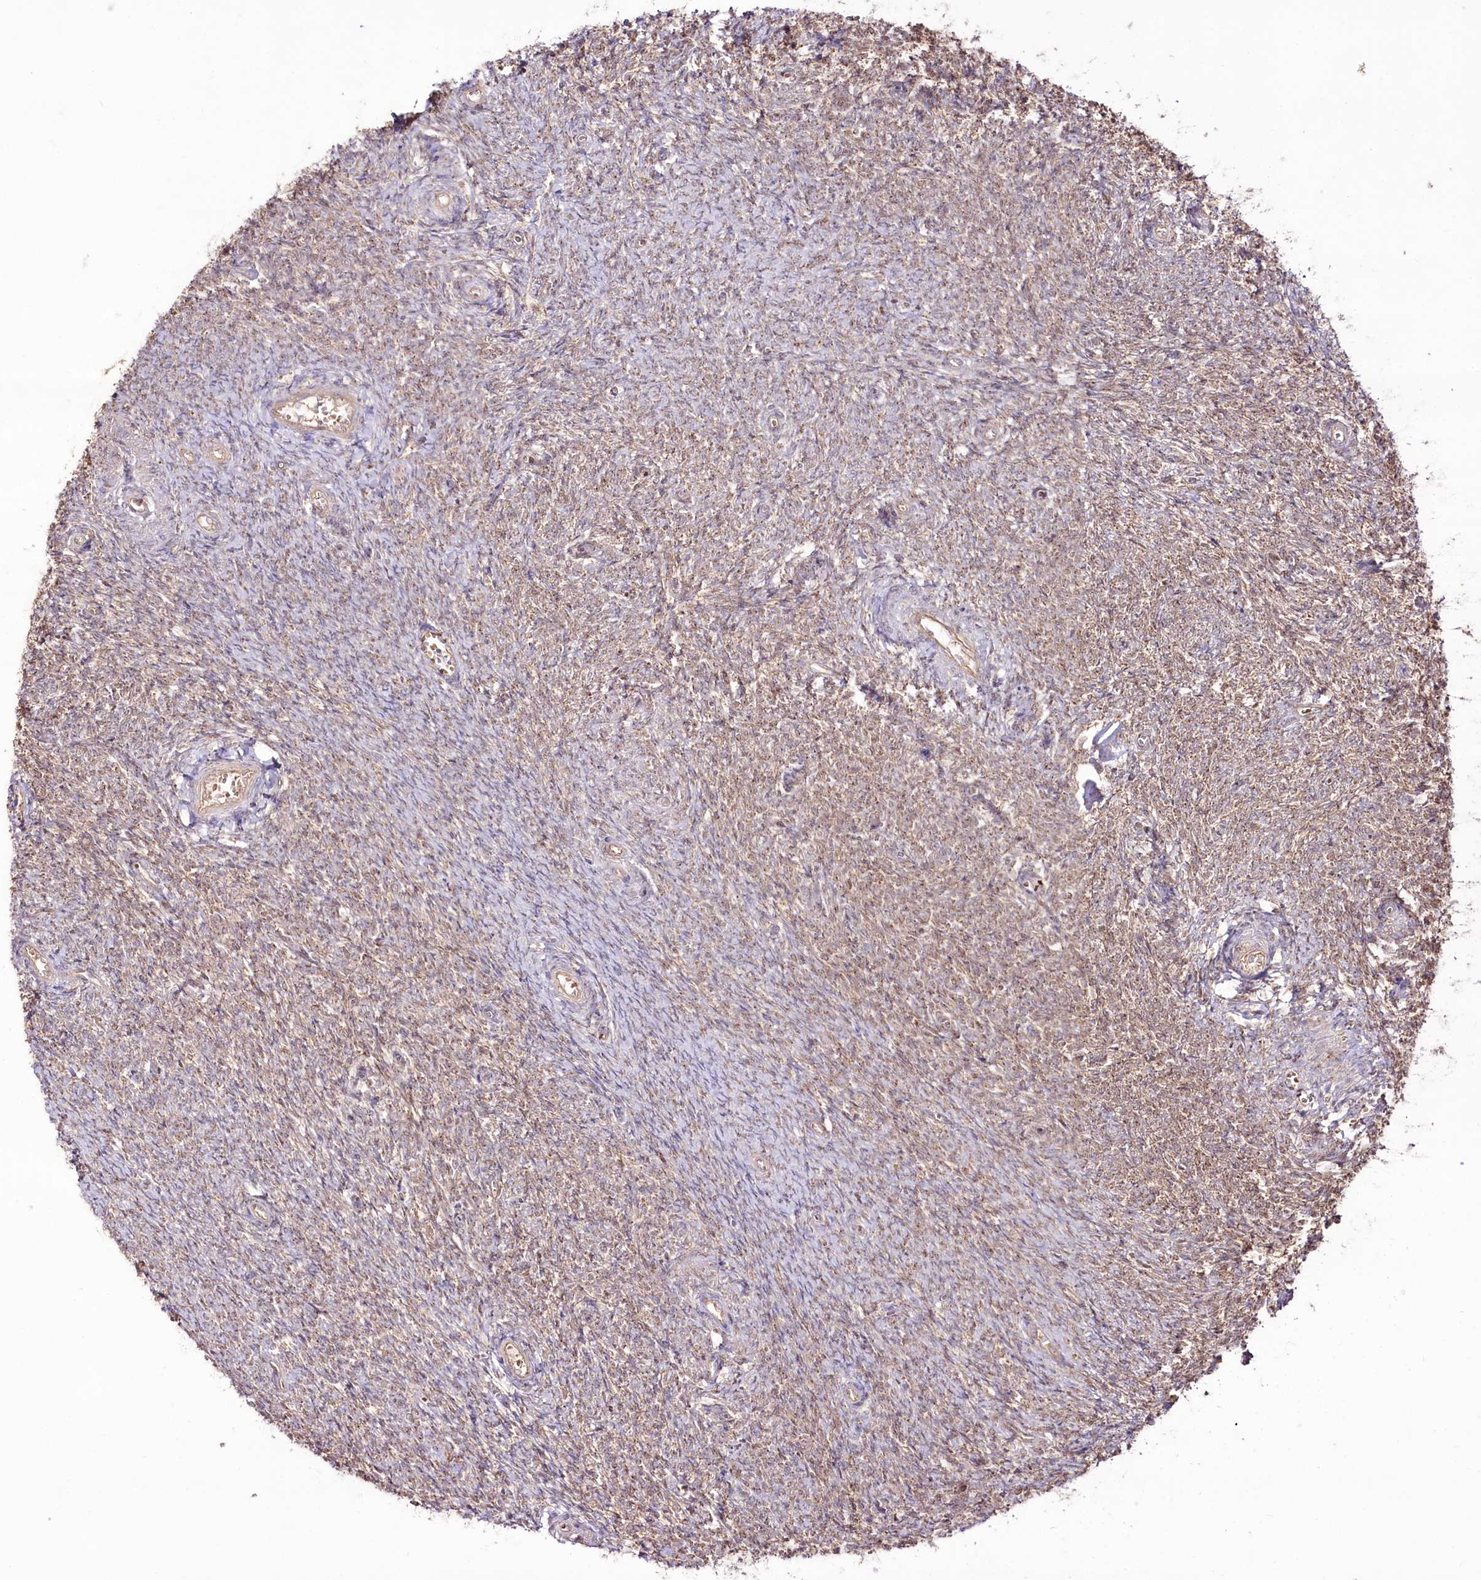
{"staining": {"intensity": "moderate", "quantity": "25%-75%", "location": "cytoplasmic/membranous"}, "tissue": "ovary", "cell_type": "Ovarian stroma cells", "image_type": "normal", "snomed": [{"axis": "morphology", "description": "Normal tissue, NOS"}, {"axis": "topography", "description": "Ovary"}], "caption": "Immunohistochemistry photomicrograph of benign ovary: ovary stained using immunohistochemistry (IHC) shows medium levels of moderate protein expression localized specifically in the cytoplasmic/membranous of ovarian stroma cells, appearing as a cytoplasmic/membranous brown color.", "gene": "REXO2", "patient": {"sex": "female", "age": 44}}